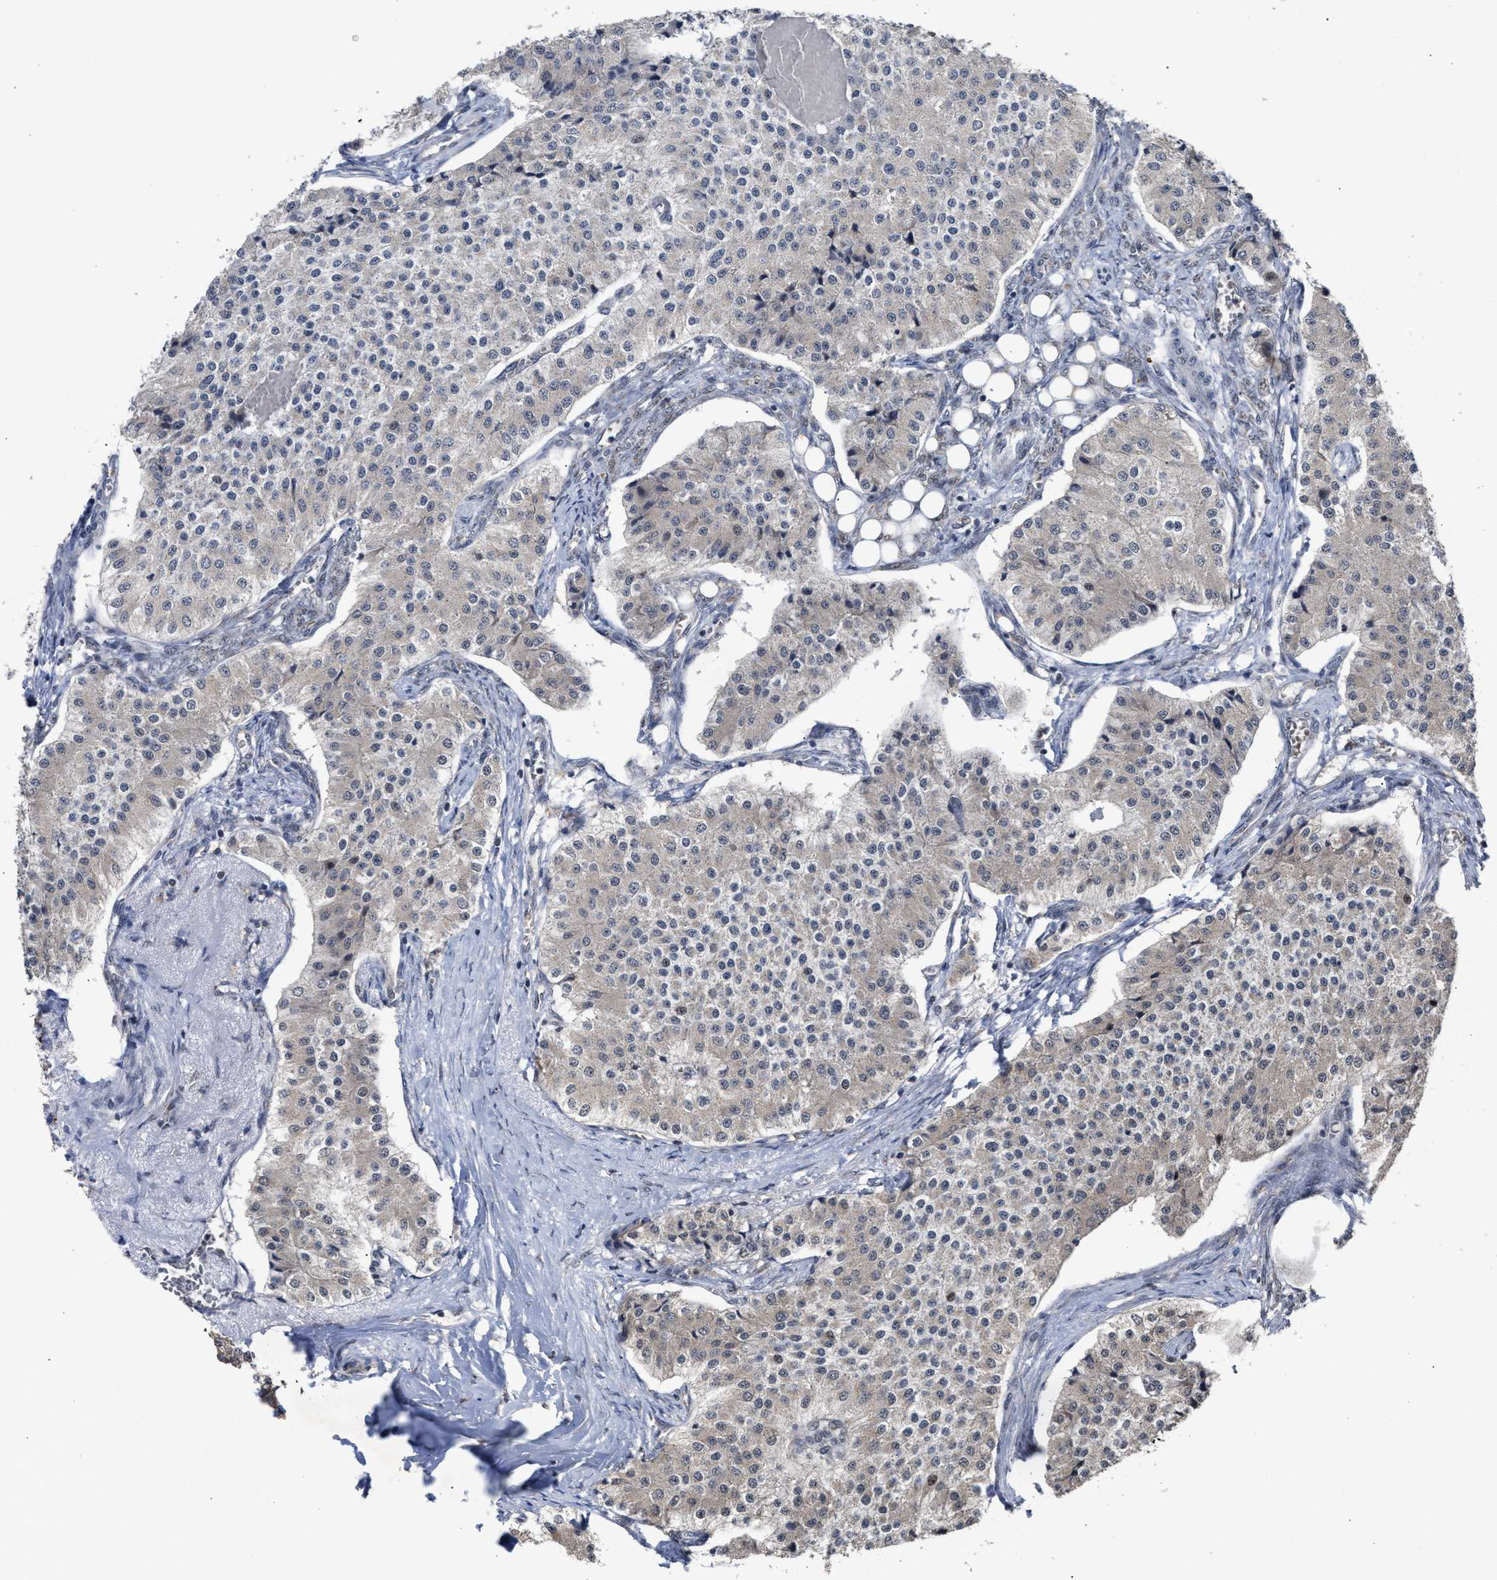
{"staining": {"intensity": "weak", "quantity": "<25%", "location": "cytoplasmic/membranous"}, "tissue": "carcinoid", "cell_type": "Tumor cells", "image_type": "cancer", "snomed": [{"axis": "morphology", "description": "Carcinoid, malignant, NOS"}, {"axis": "topography", "description": "Colon"}], "caption": "The image demonstrates no staining of tumor cells in carcinoid. (DAB IHC, high magnification).", "gene": "MKNK2", "patient": {"sex": "female", "age": 52}}